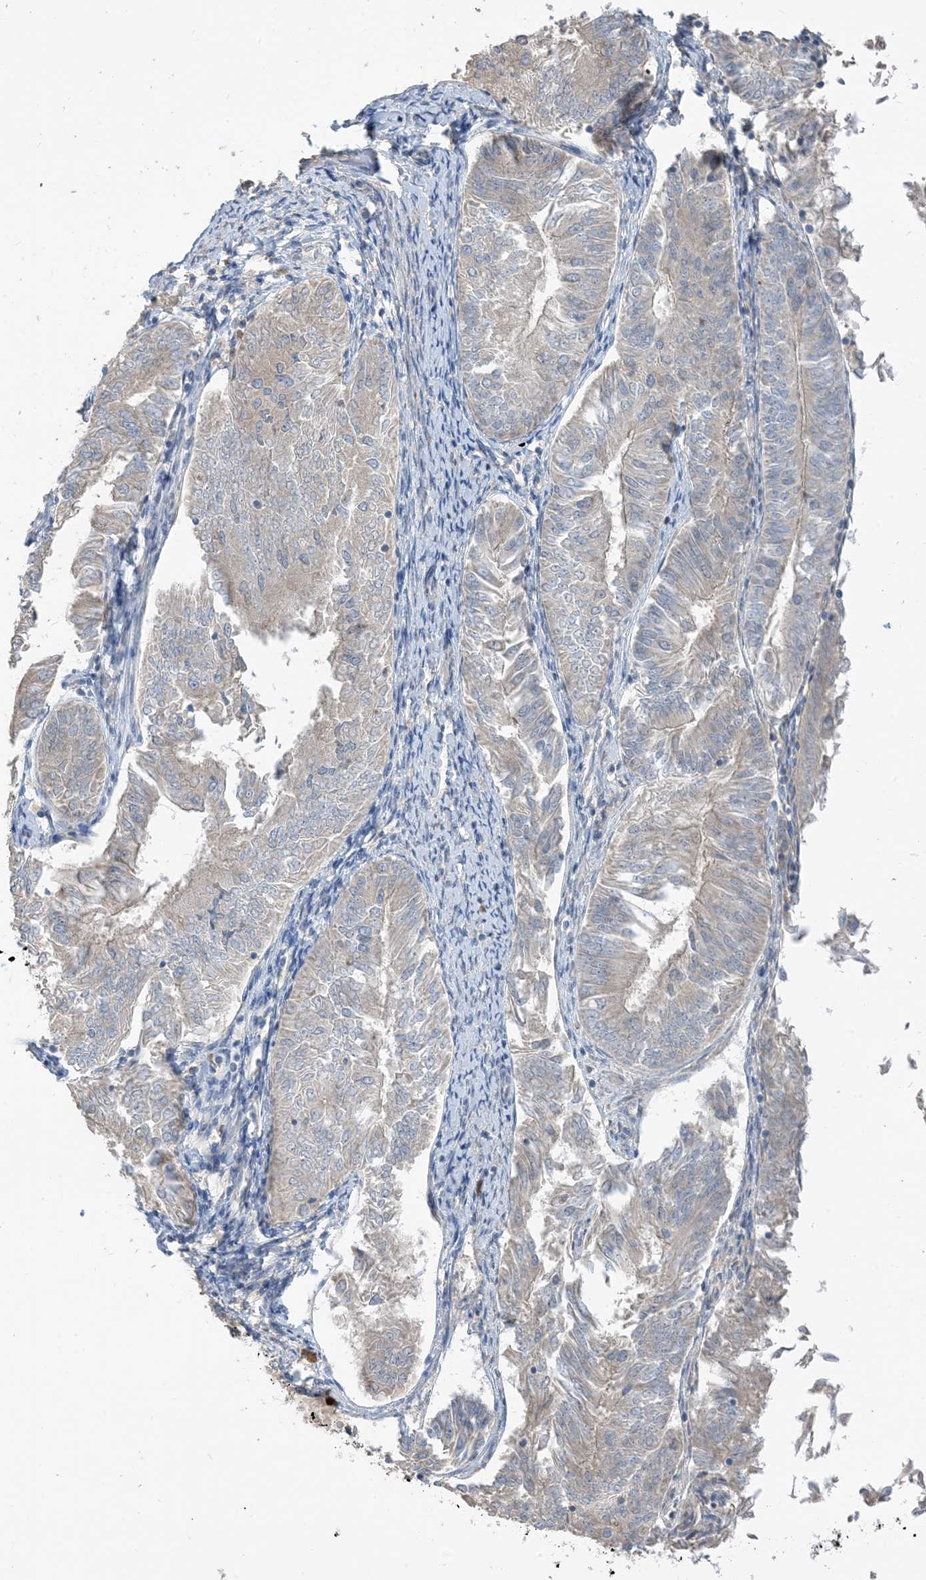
{"staining": {"intensity": "weak", "quantity": "<25%", "location": "cytoplasmic/membranous"}, "tissue": "endometrial cancer", "cell_type": "Tumor cells", "image_type": "cancer", "snomed": [{"axis": "morphology", "description": "Adenocarcinoma, NOS"}, {"axis": "topography", "description": "Endometrium"}], "caption": "Immunohistochemistry (IHC) micrograph of human adenocarcinoma (endometrial) stained for a protein (brown), which exhibits no positivity in tumor cells.", "gene": "USP53", "patient": {"sex": "female", "age": 58}}